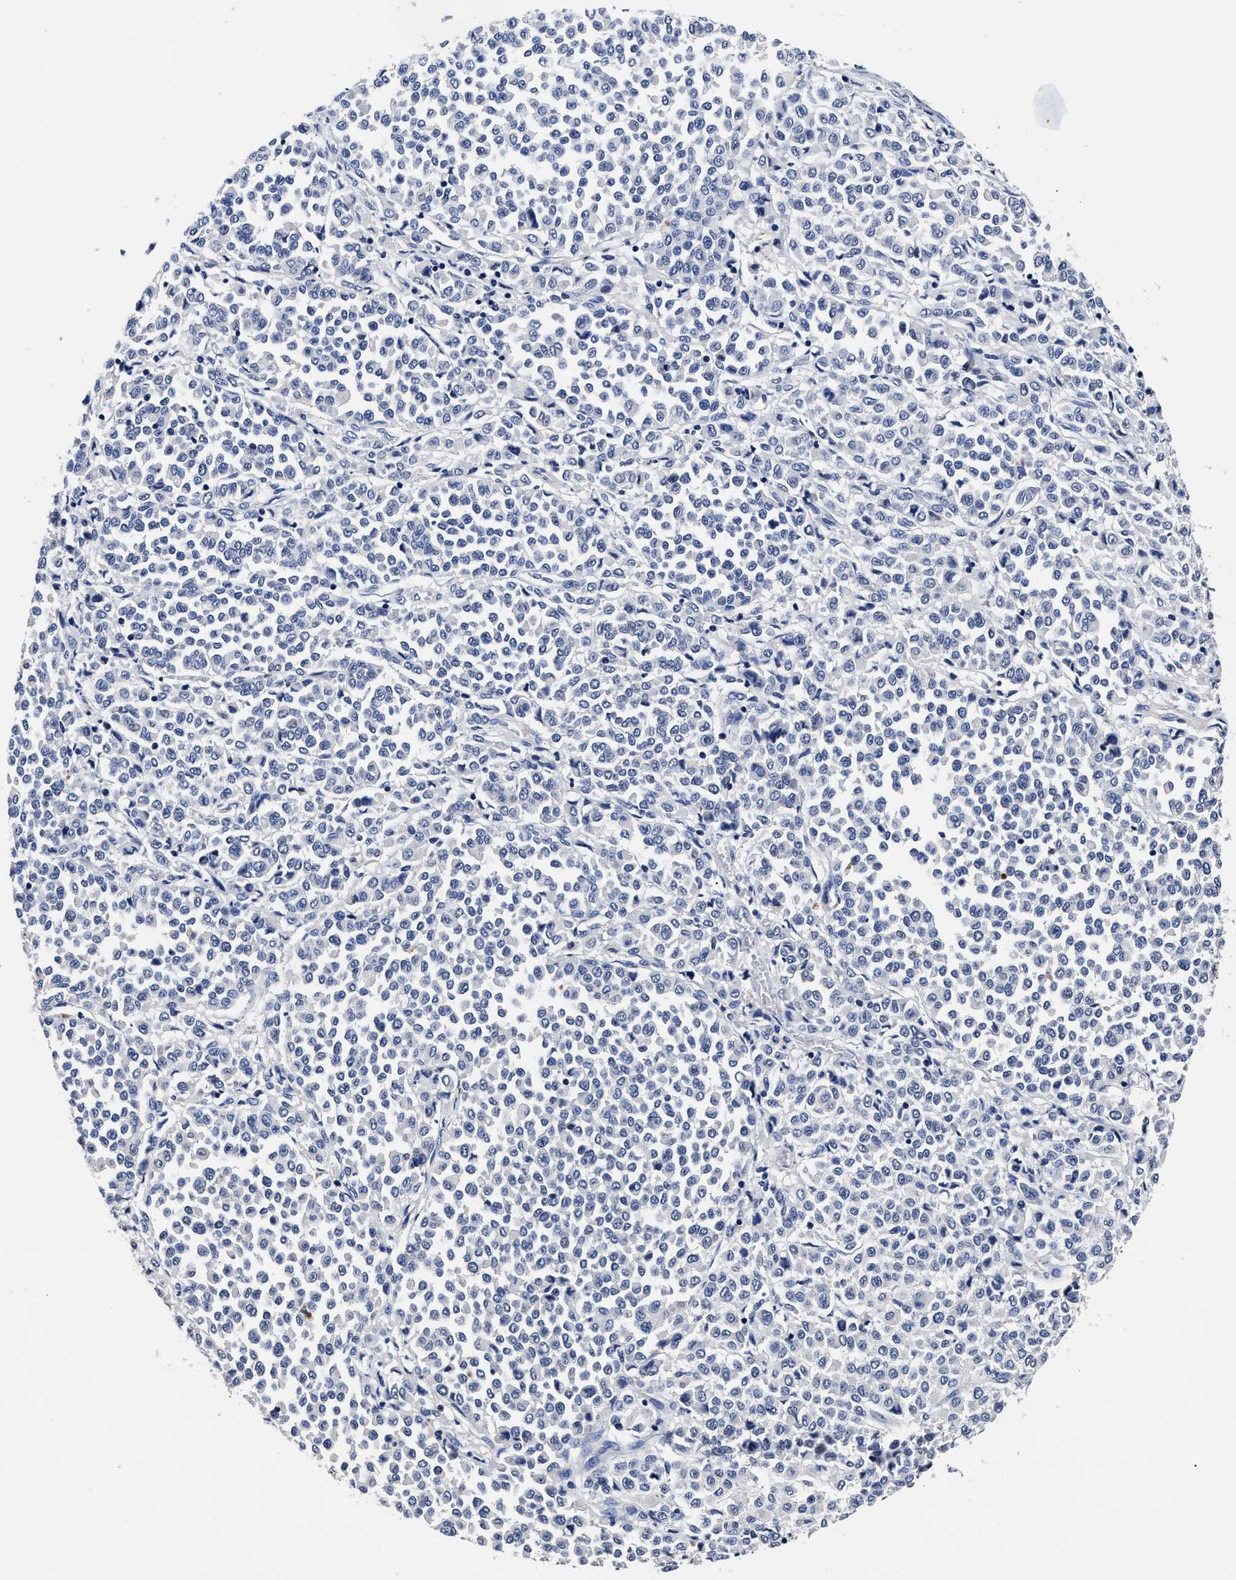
{"staining": {"intensity": "negative", "quantity": "none", "location": "none"}, "tissue": "melanoma", "cell_type": "Tumor cells", "image_type": "cancer", "snomed": [{"axis": "morphology", "description": "Malignant melanoma, Metastatic site"}, {"axis": "topography", "description": "Pancreas"}], "caption": "Immunohistochemistry (IHC) of human malignant melanoma (metastatic site) exhibits no positivity in tumor cells. (Brightfield microscopy of DAB (3,3'-diaminobenzidine) immunohistochemistry at high magnification).", "gene": "OLFML2A", "patient": {"sex": "female", "age": 30}}